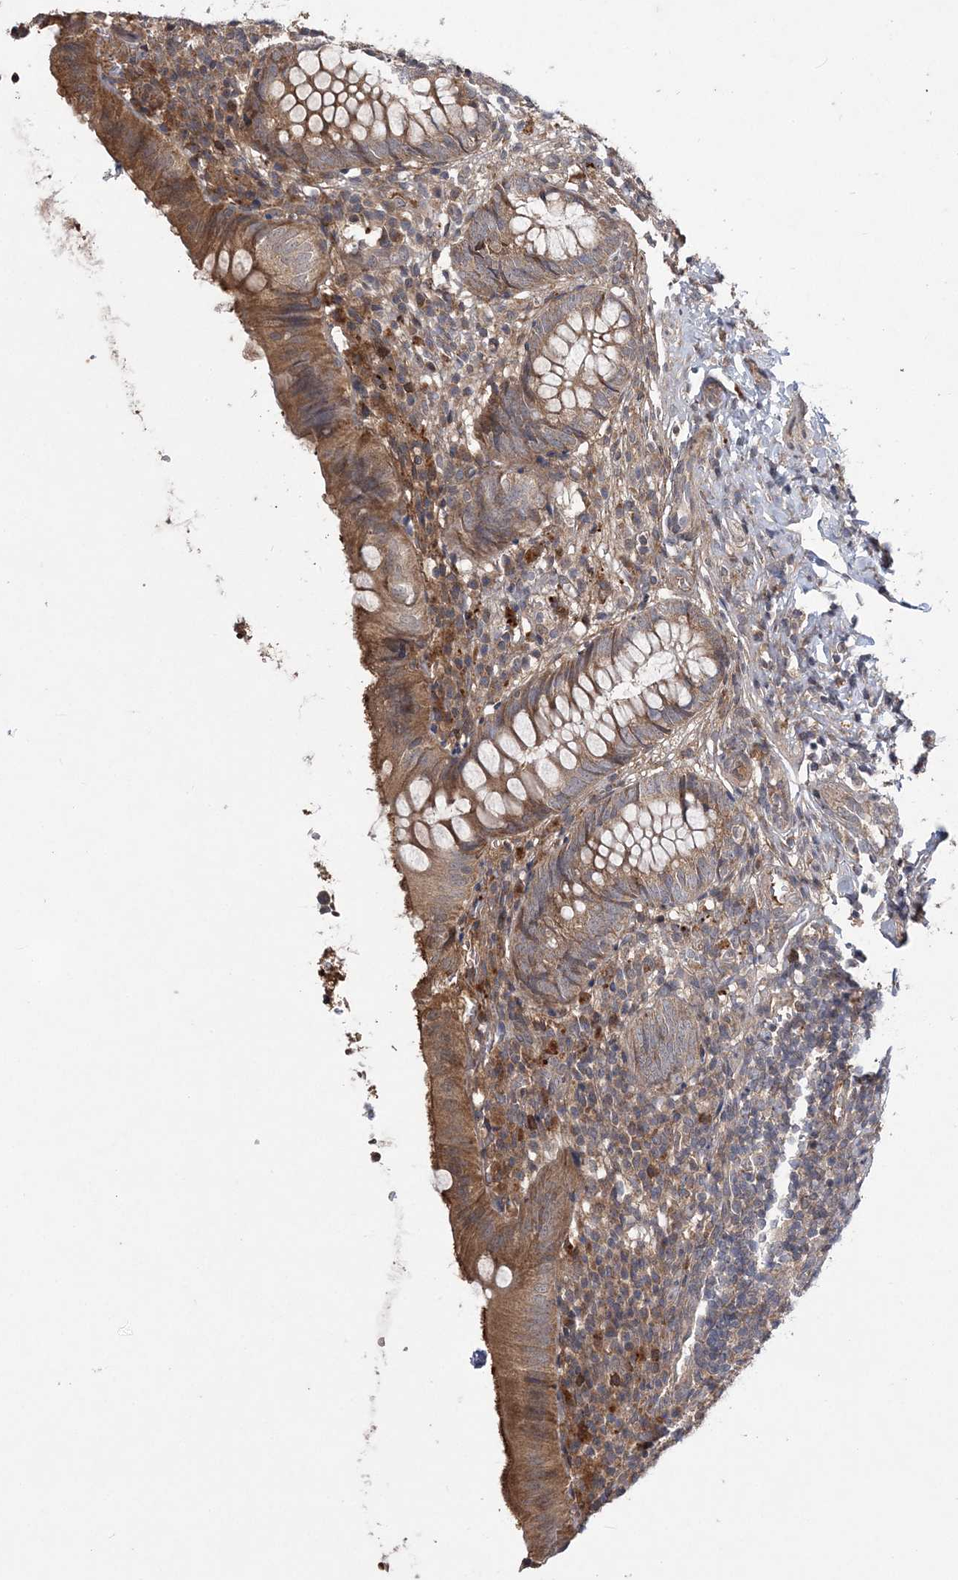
{"staining": {"intensity": "moderate", "quantity": ">75%", "location": "cytoplasmic/membranous"}, "tissue": "appendix", "cell_type": "Glandular cells", "image_type": "normal", "snomed": [{"axis": "morphology", "description": "Normal tissue, NOS"}, {"axis": "topography", "description": "Appendix"}], "caption": "This histopathology image shows benign appendix stained with immunohistochemistry to label a protein in brown. The cytoplasmic/membranous of glandular cells show moderate positivity for the protein. Nuclei are counter-stained blue.", "gene": "HMGCS1", "patient": {"sex": "male", "age": 8}}